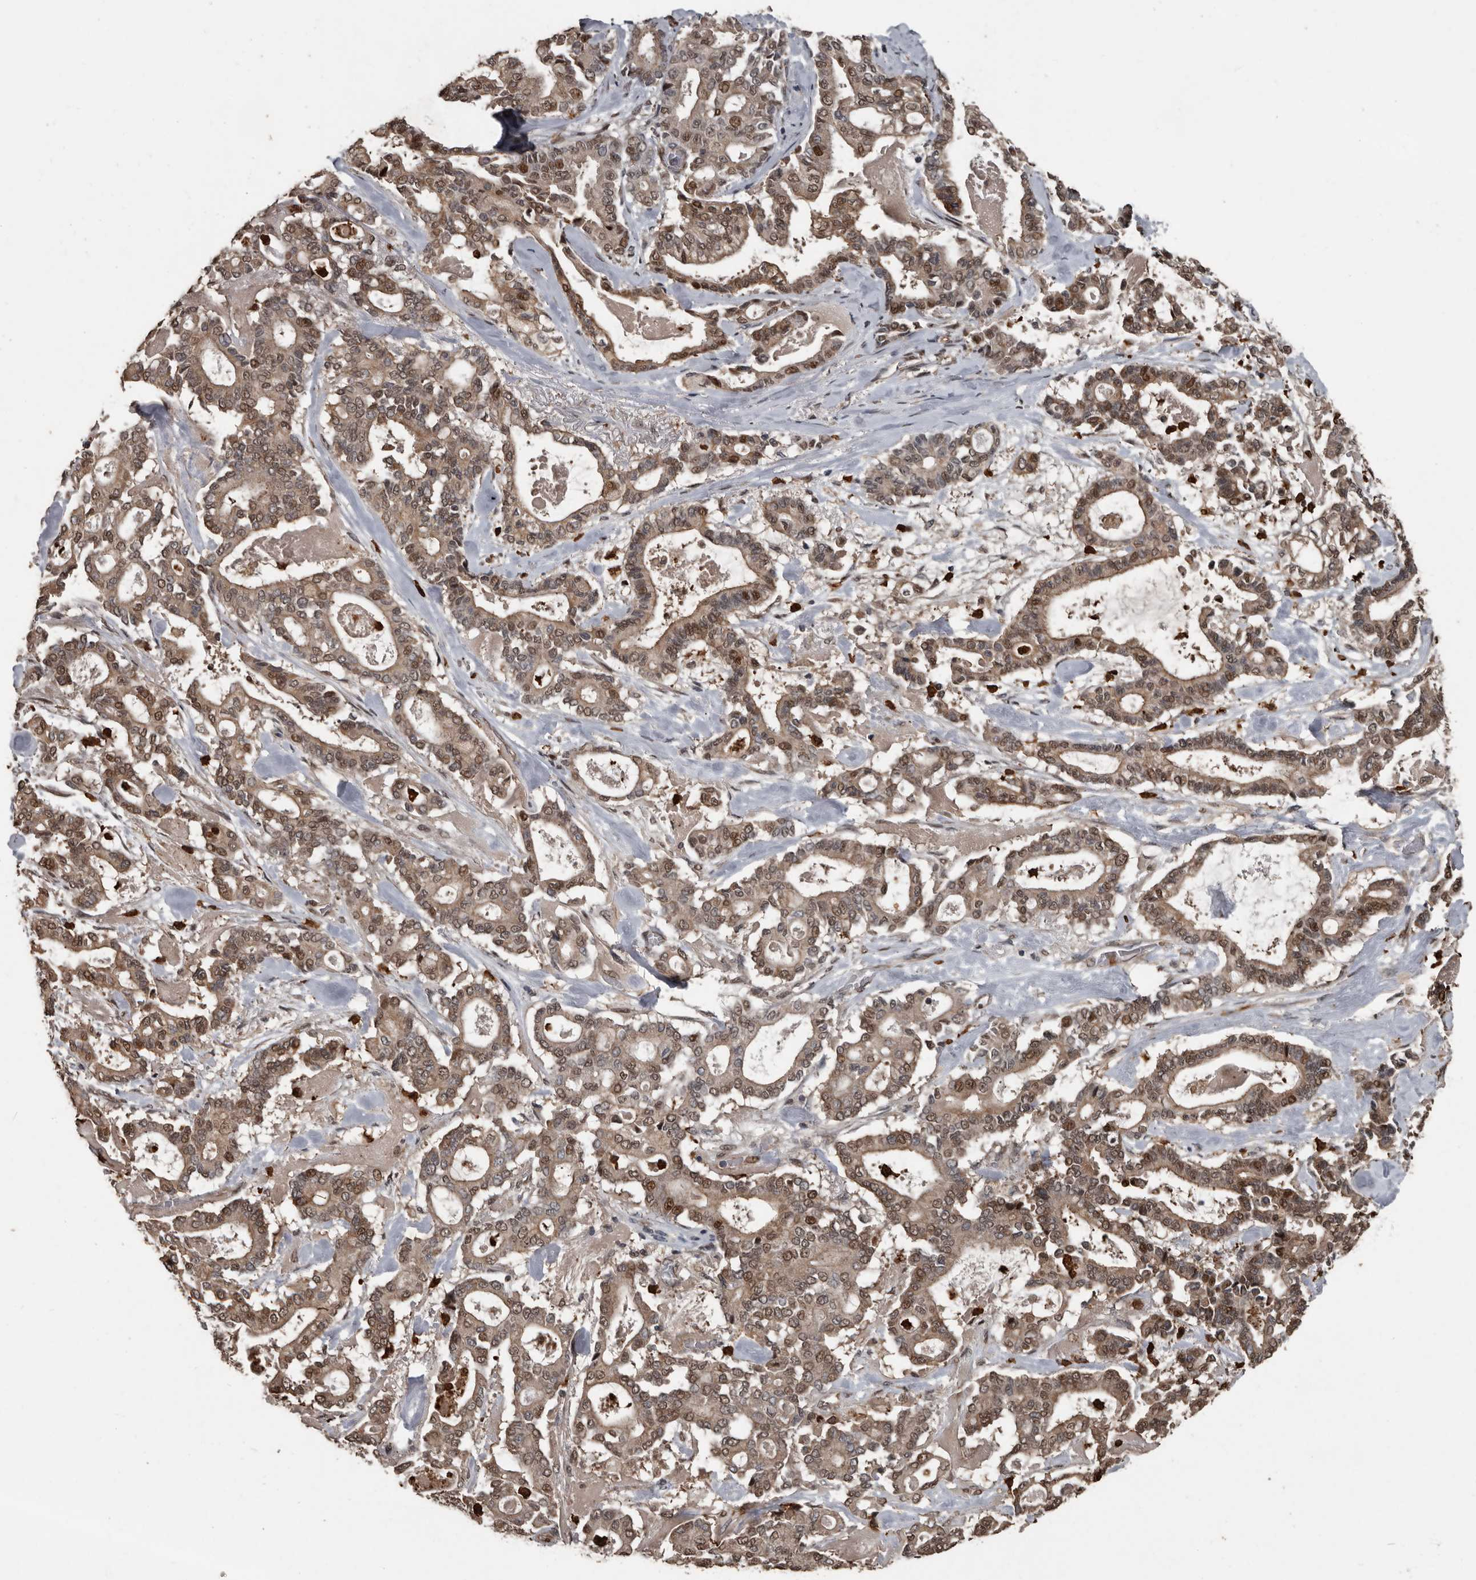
{"staining": {"intensity": "moderate", "quantity": ">75%", "location": "cytoplasmic/membranous,nuclear"}, "tissue": "pancreatic cancer", "cell_type": "Tumor cells", "image_type": "cancer", "snomed": [{"axis": "morphology", "description": "Adenocarcinoma, NOS"}, {"axis": "topography", "description": "Pancreas"}], "caption": "Immunohistochemistry (IHC) histopathology image of adenocarcinoma (pancreatic) stained for a protein (brown), which displays medium levels of moderate cytoplasmic/membranous and nuclear expression in approximately >75% of tumor cells.", "gene": "FSBP", "patient": {"sex": "male", "age": 63}}